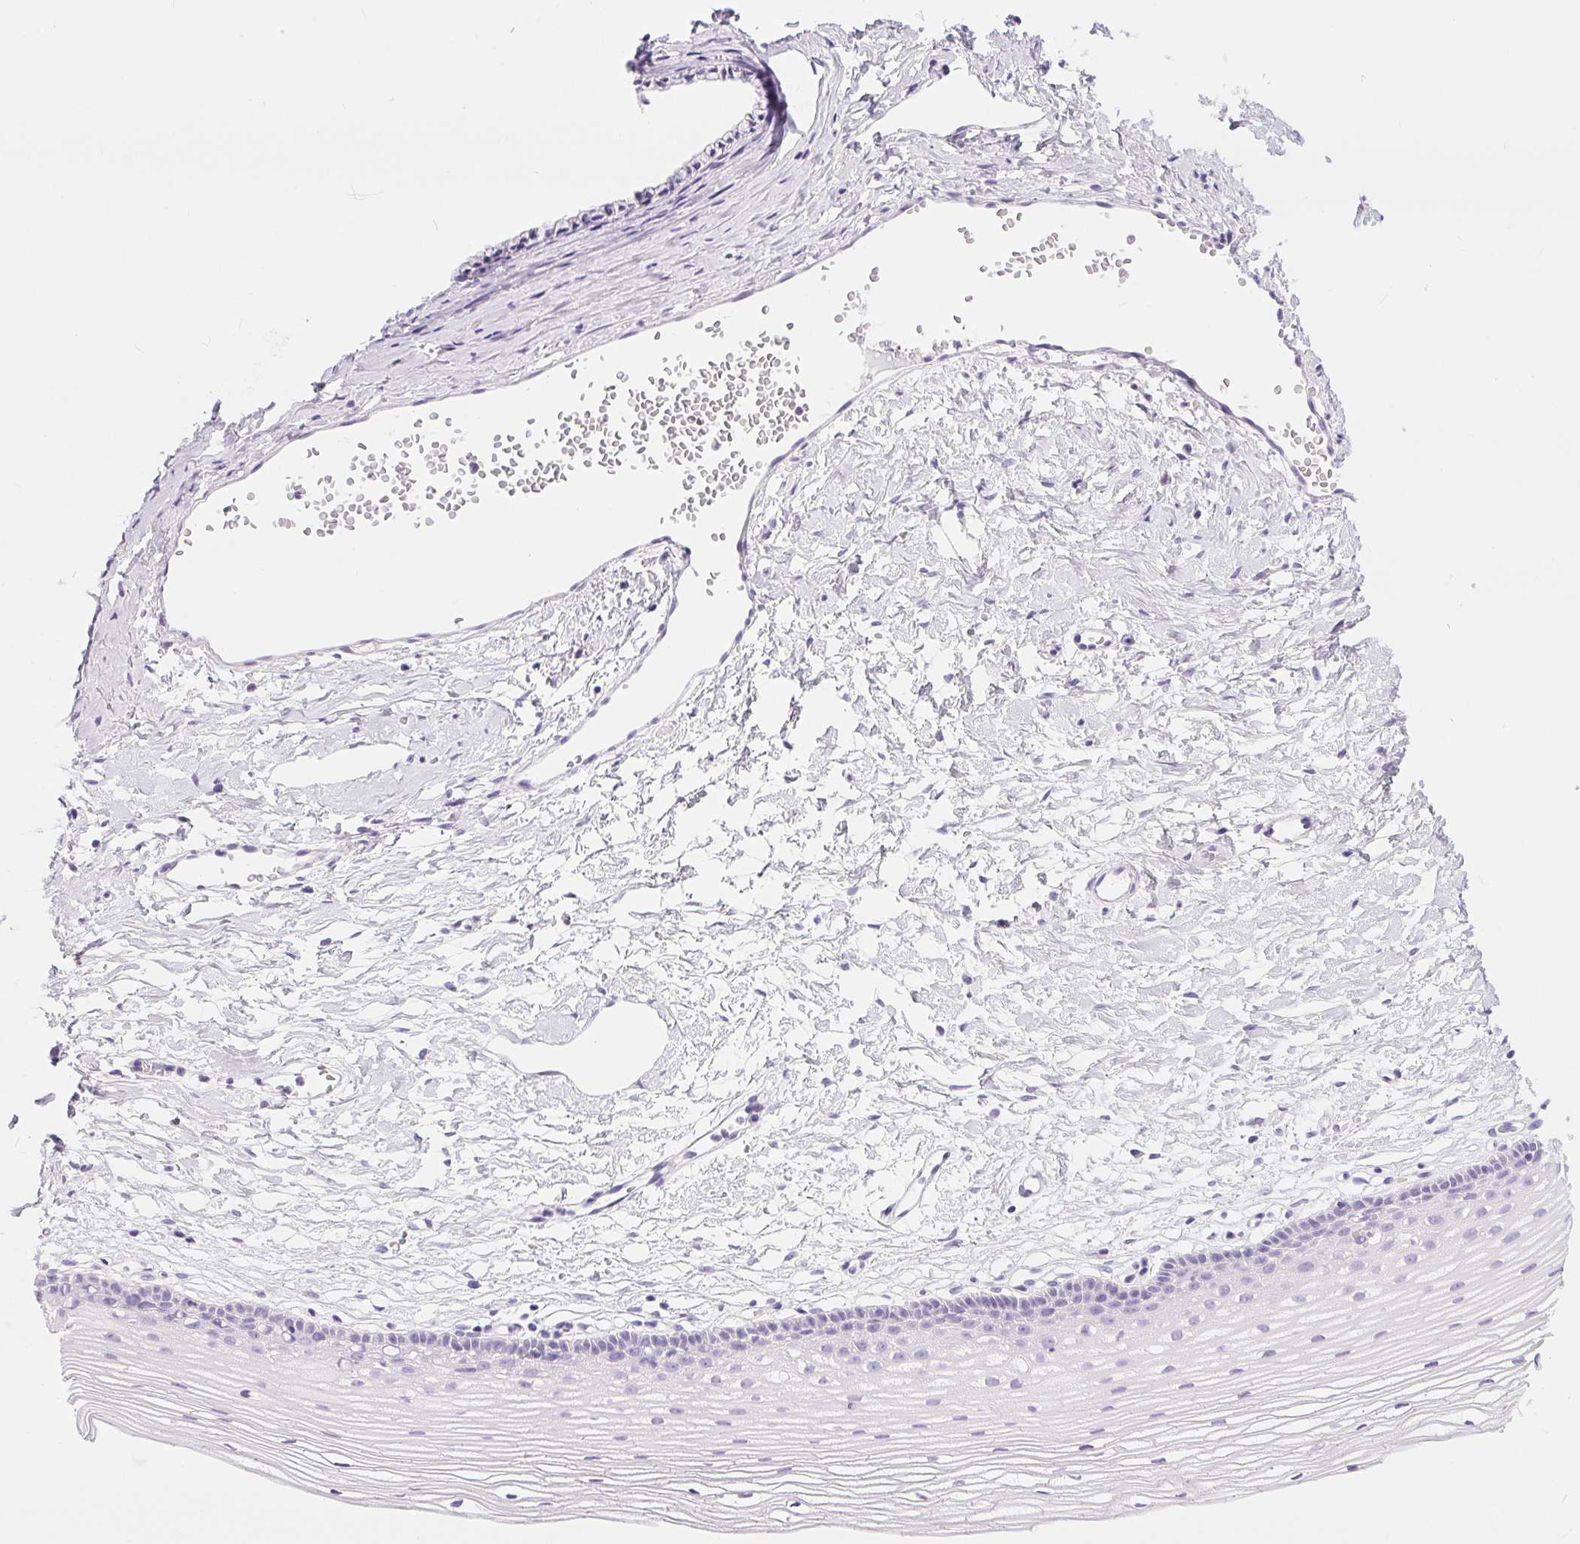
{"staining": {"intensity": "negative", "quantity": "none", "location": "none"}, "tissue": "cervix", "cell_type": "Glandular cells", "image_type": "normal", "snomed": [{"axis": "morphology", "description": "Normal tissue, NOS"}, {"axis": "topography", "description": "Cervix"}], "caption": "This is a micrograph of immunohistochemistry (IHC) staining of normal cervix, which shows no expression in glandular cells.", "gene": "XDH", "patient": {"sex": "female", "age": 40}}